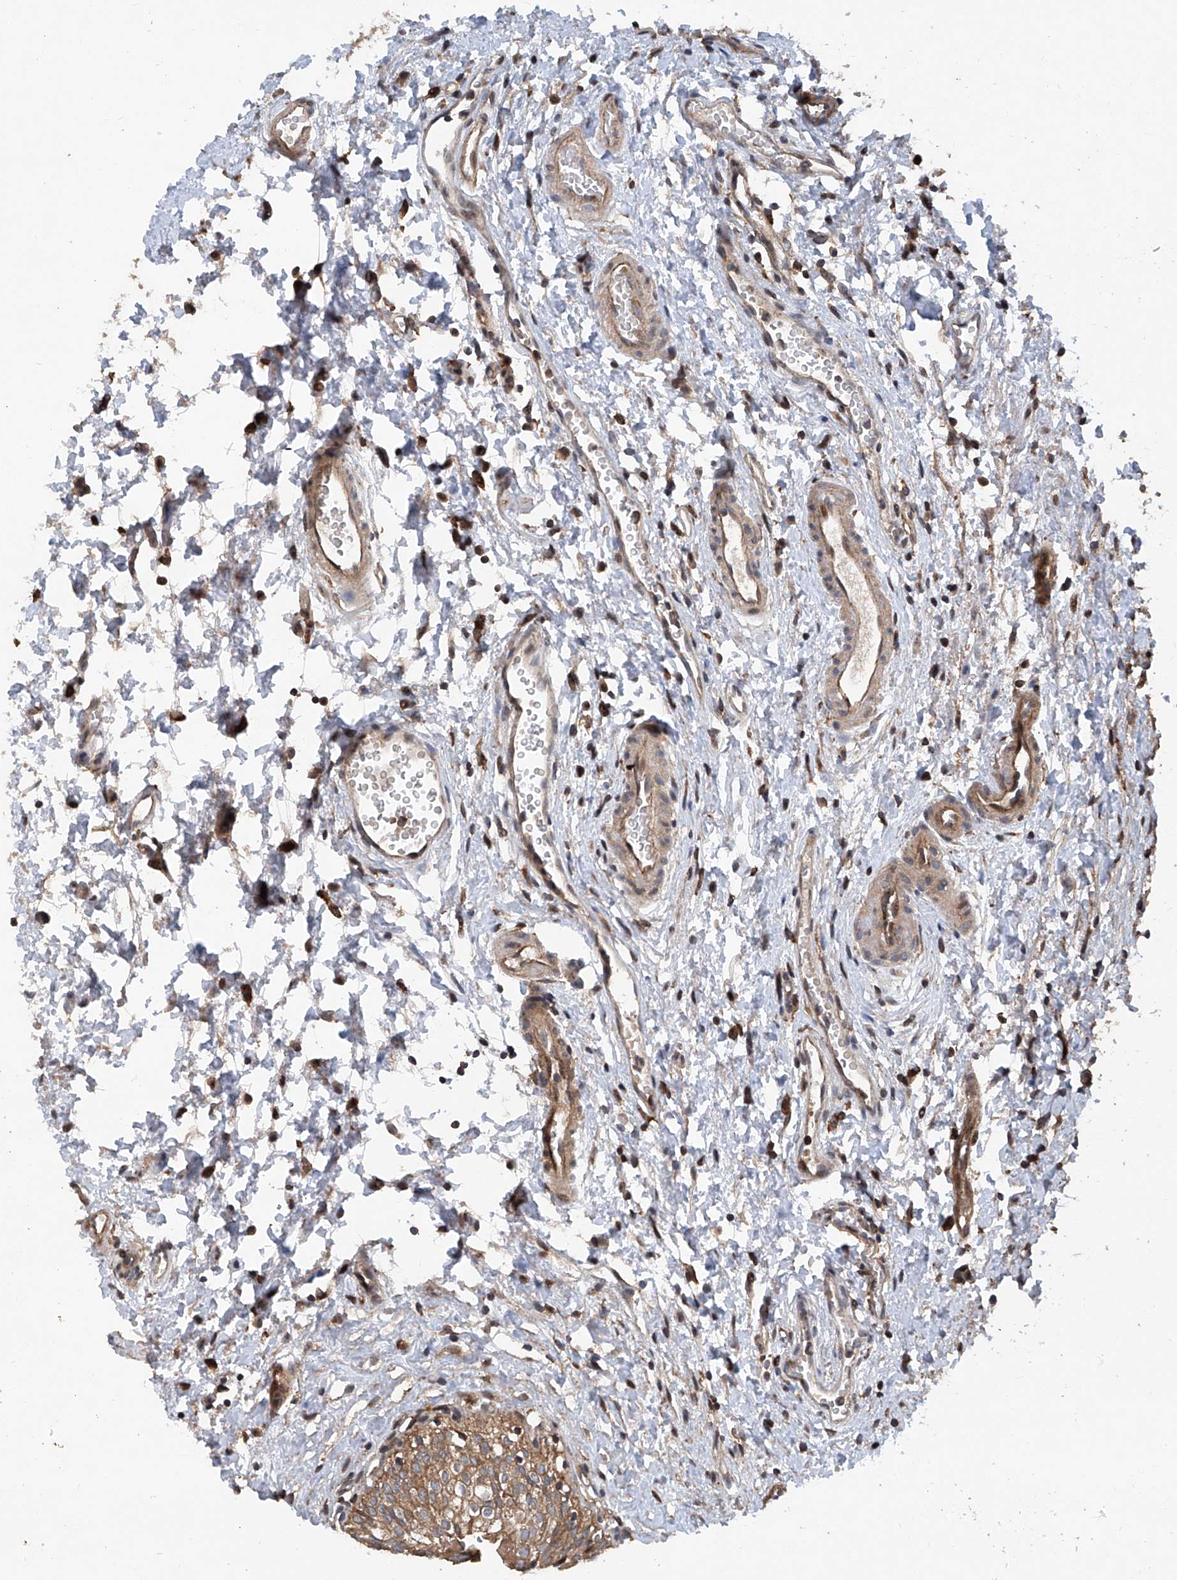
{"staining": {"intensity": "moderate", "quantity": ">75%", "location": "cytoplasmic/membranous"}, "tissue": "urinary bladder", "cell_type": "Urothelial cells", "image_type": "normal", "snomed": [{"axis": "morphology", "description": "Normal tissue, NOS"}, {"axis": "topography", "description": "Urinary bladder"}], "caption": "An image showing moderate cytoplasmic/membranous staining in about >75% of urothelial cells in normal urinary bladder, as visualized by brown immunohistochemical staining.", "gene": "SMAP1", "patient": {"sex": "male", "age": 51}}